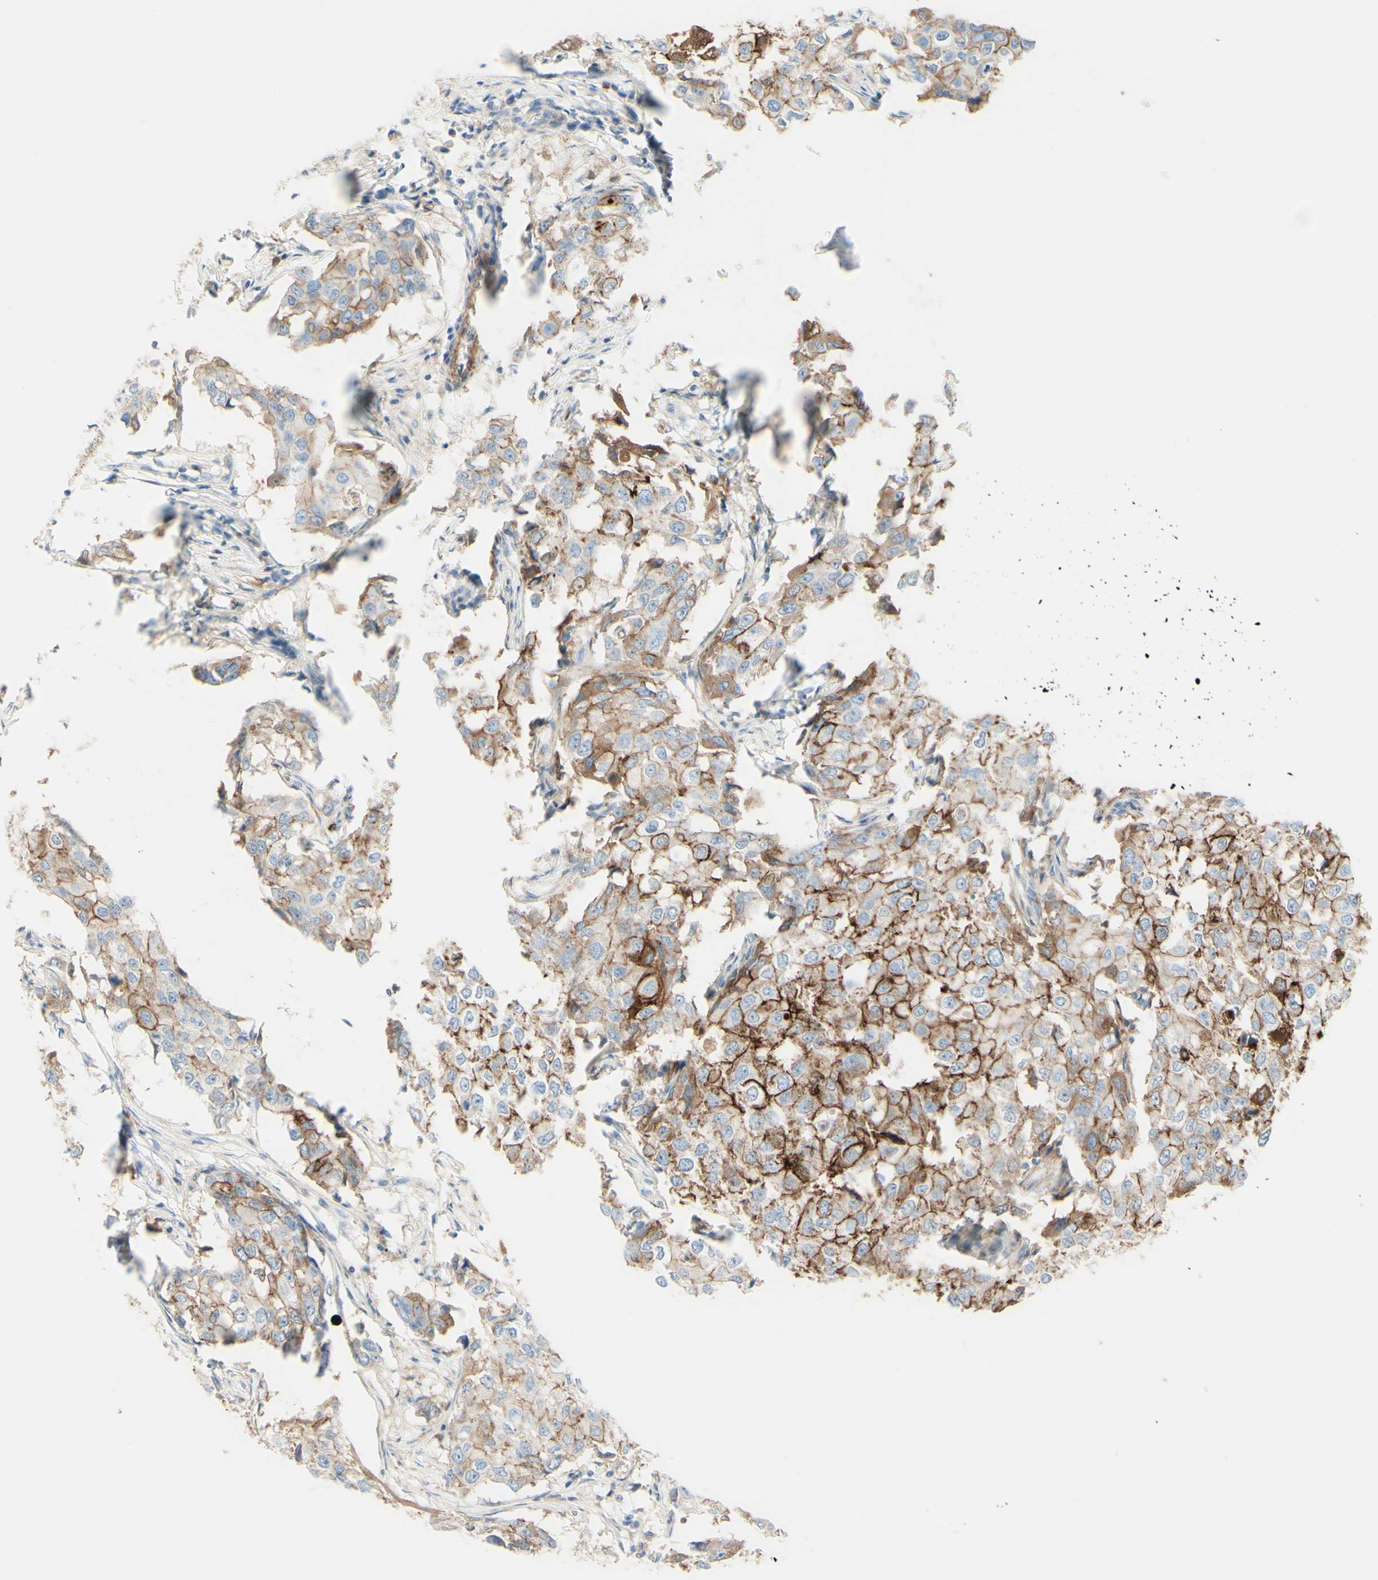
{"staining": {"intensity": "strong", "quantity": "25%-75%", "location": "cytoplasmic/membranous"}, "tissue": "breast cancer", "cell_type": "Tumor cells", "image_type": "cancer", "snomed": [{"axis": "morphology", "description": "Duct carcinoma"}, {"axis": "topography", "description": "Breast"}], "caption": "Immunohistochemistry of breast cancer (invasive ductal carcinoma) displays high levels of strong cytoplasmic/membranous positivity in approximately 25%-75% of tumor cells.", "gene": "ALCAM", "patient": {"sex": "female", "age": 27}}